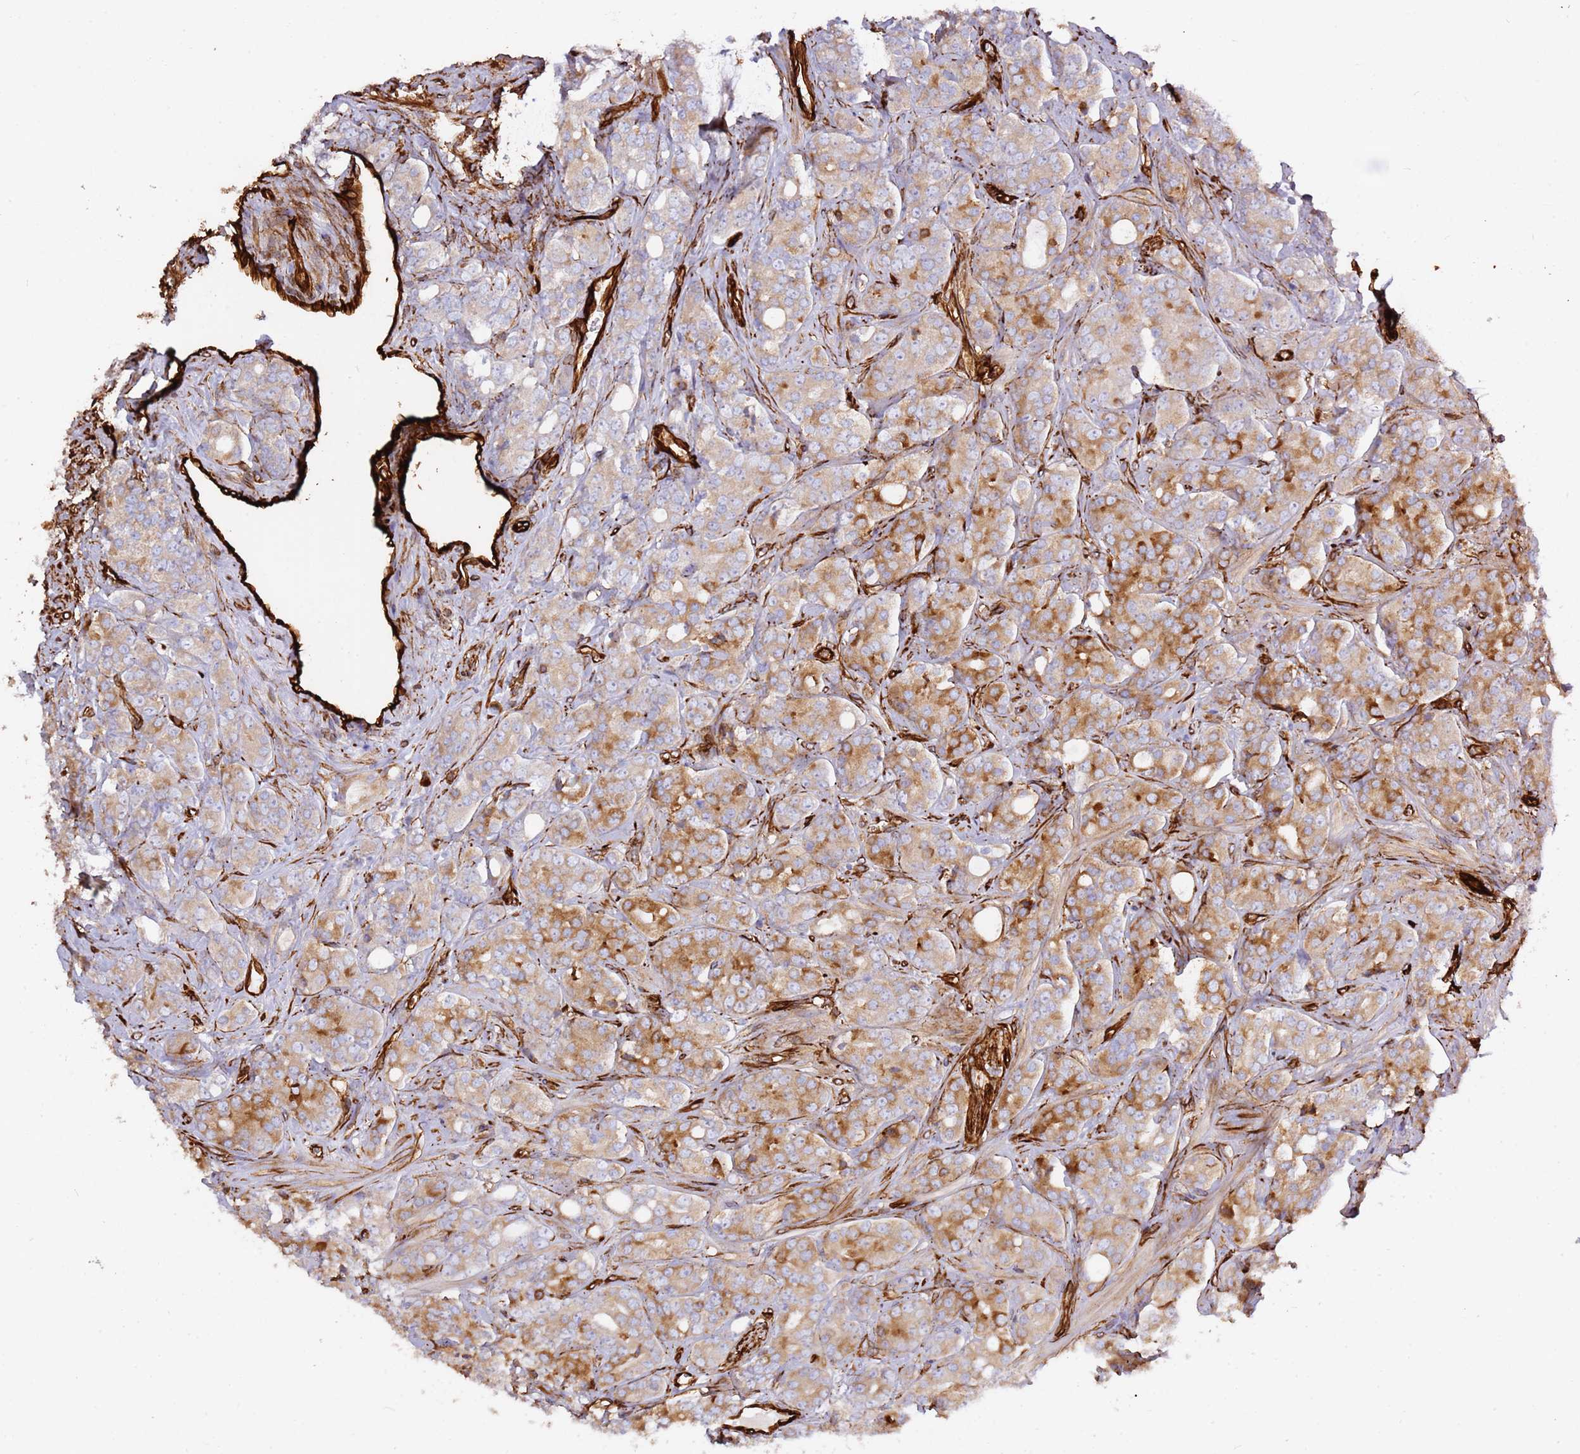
{"staining": {"intensity": "moderate", "quantity": ">75%", "location": "cytoplasmic/membranous"}, "tissue": "prostate cancer", "cell_type": "Tumor cells", "image_type": "cancer", "snomed": [{"axis": "morphology", "description": "Adenocarcinoma, High grade"}, {"axis": "topography", "description": "Prostate"}], "caption": "Moderate cytoplasmic/membranous expression is identified in about >75% of tumor cells in adenocarcinoma (high-grade) (prostate).", "gene": "MRGPRE", "patient": {"sex": "male", "age": 62}}